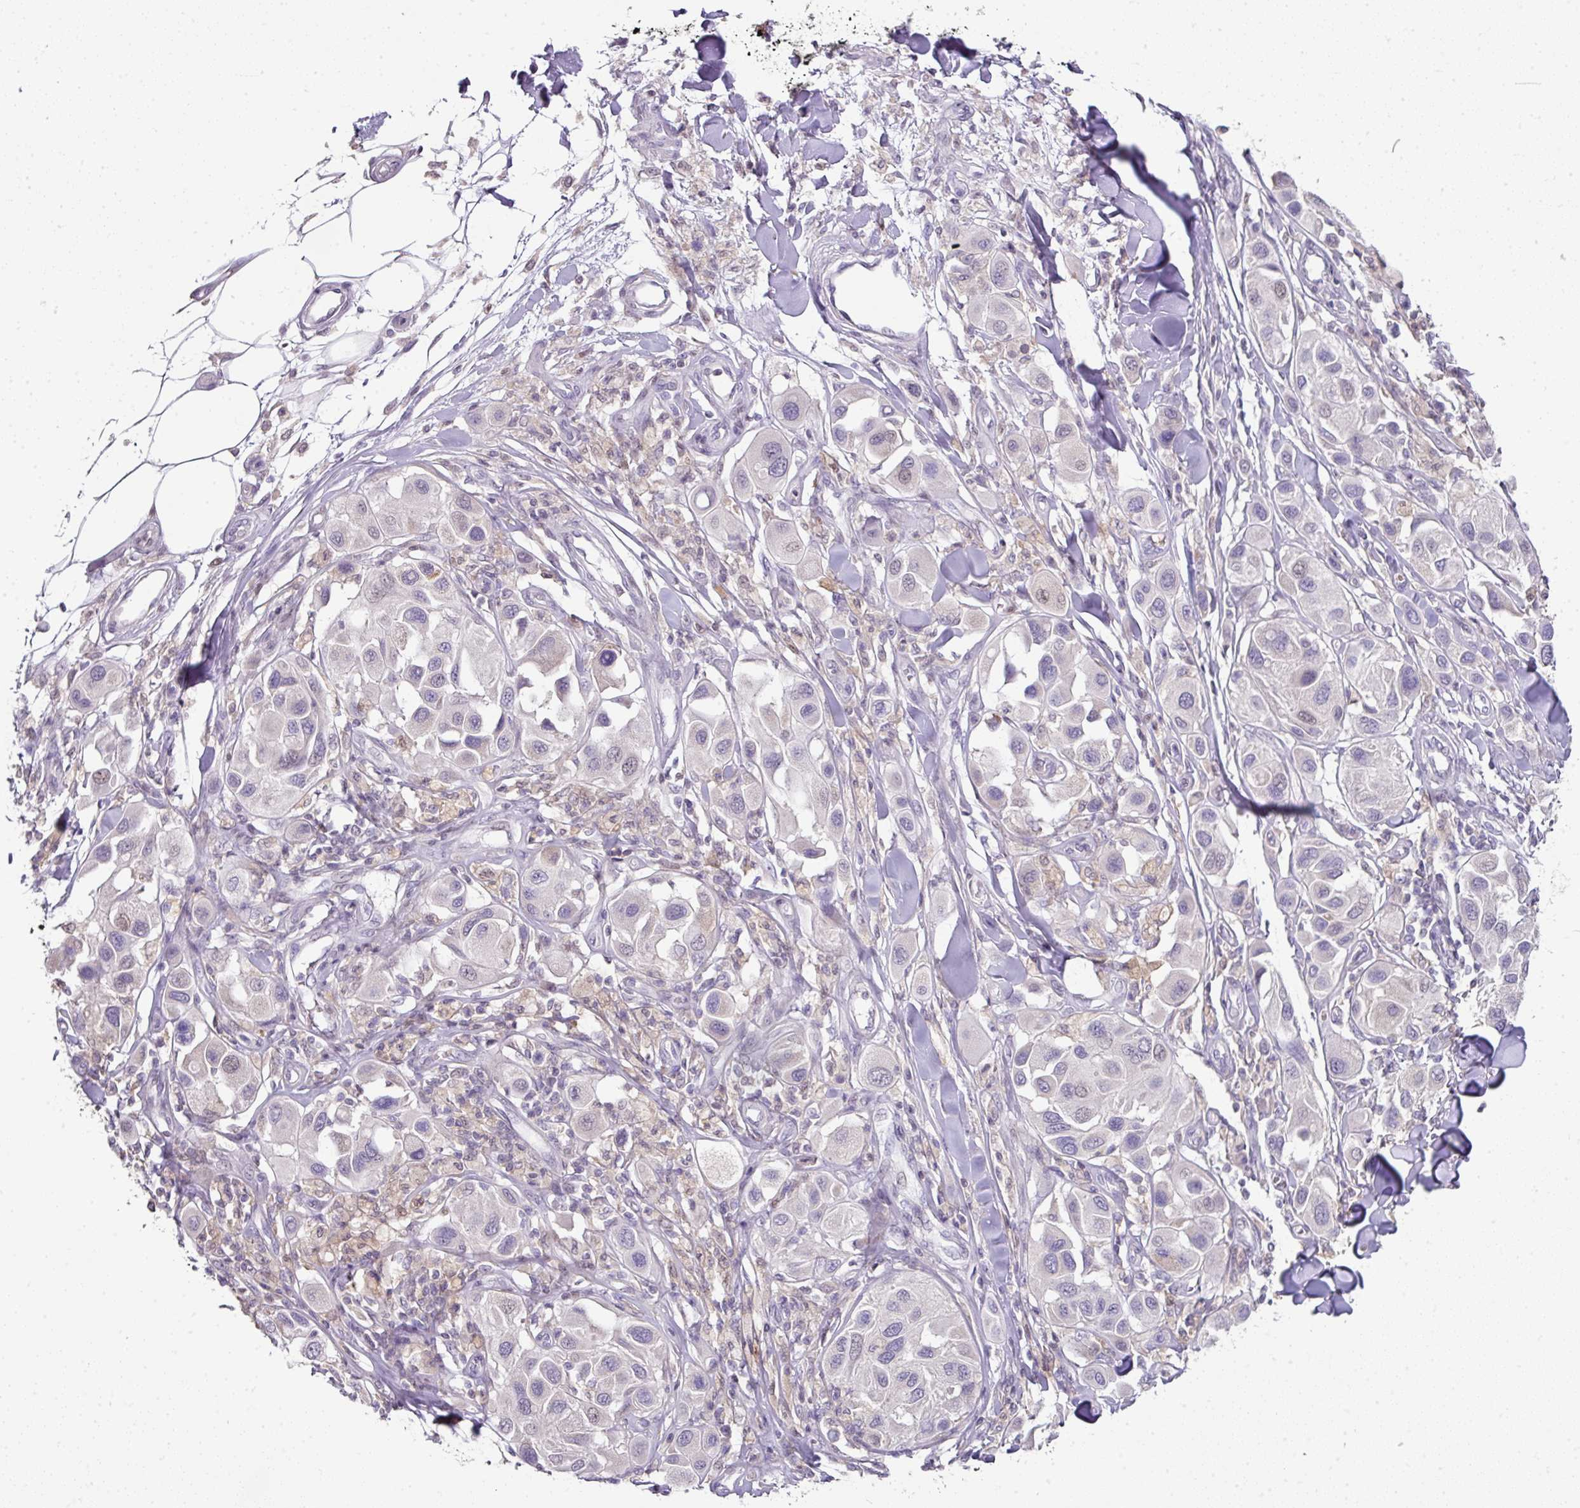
{"staining": {"intensity": "negative", "quantity": "none", "location": "none"}, "tissue": "melanoma", "cell_type": "Tumor cells", "image_type": "cancer", "snomed": [{"axis": "morphology", "description": "Malignant melanoma, Metastatic site"}, {"axis": "topography", "description": "Skin"}], "caption": "Immunohistochemistry of human melanoma displays no staining in tumor cells.", "gene": "ANKRD18A", "patient": {"sex": "male", "age": 41}}